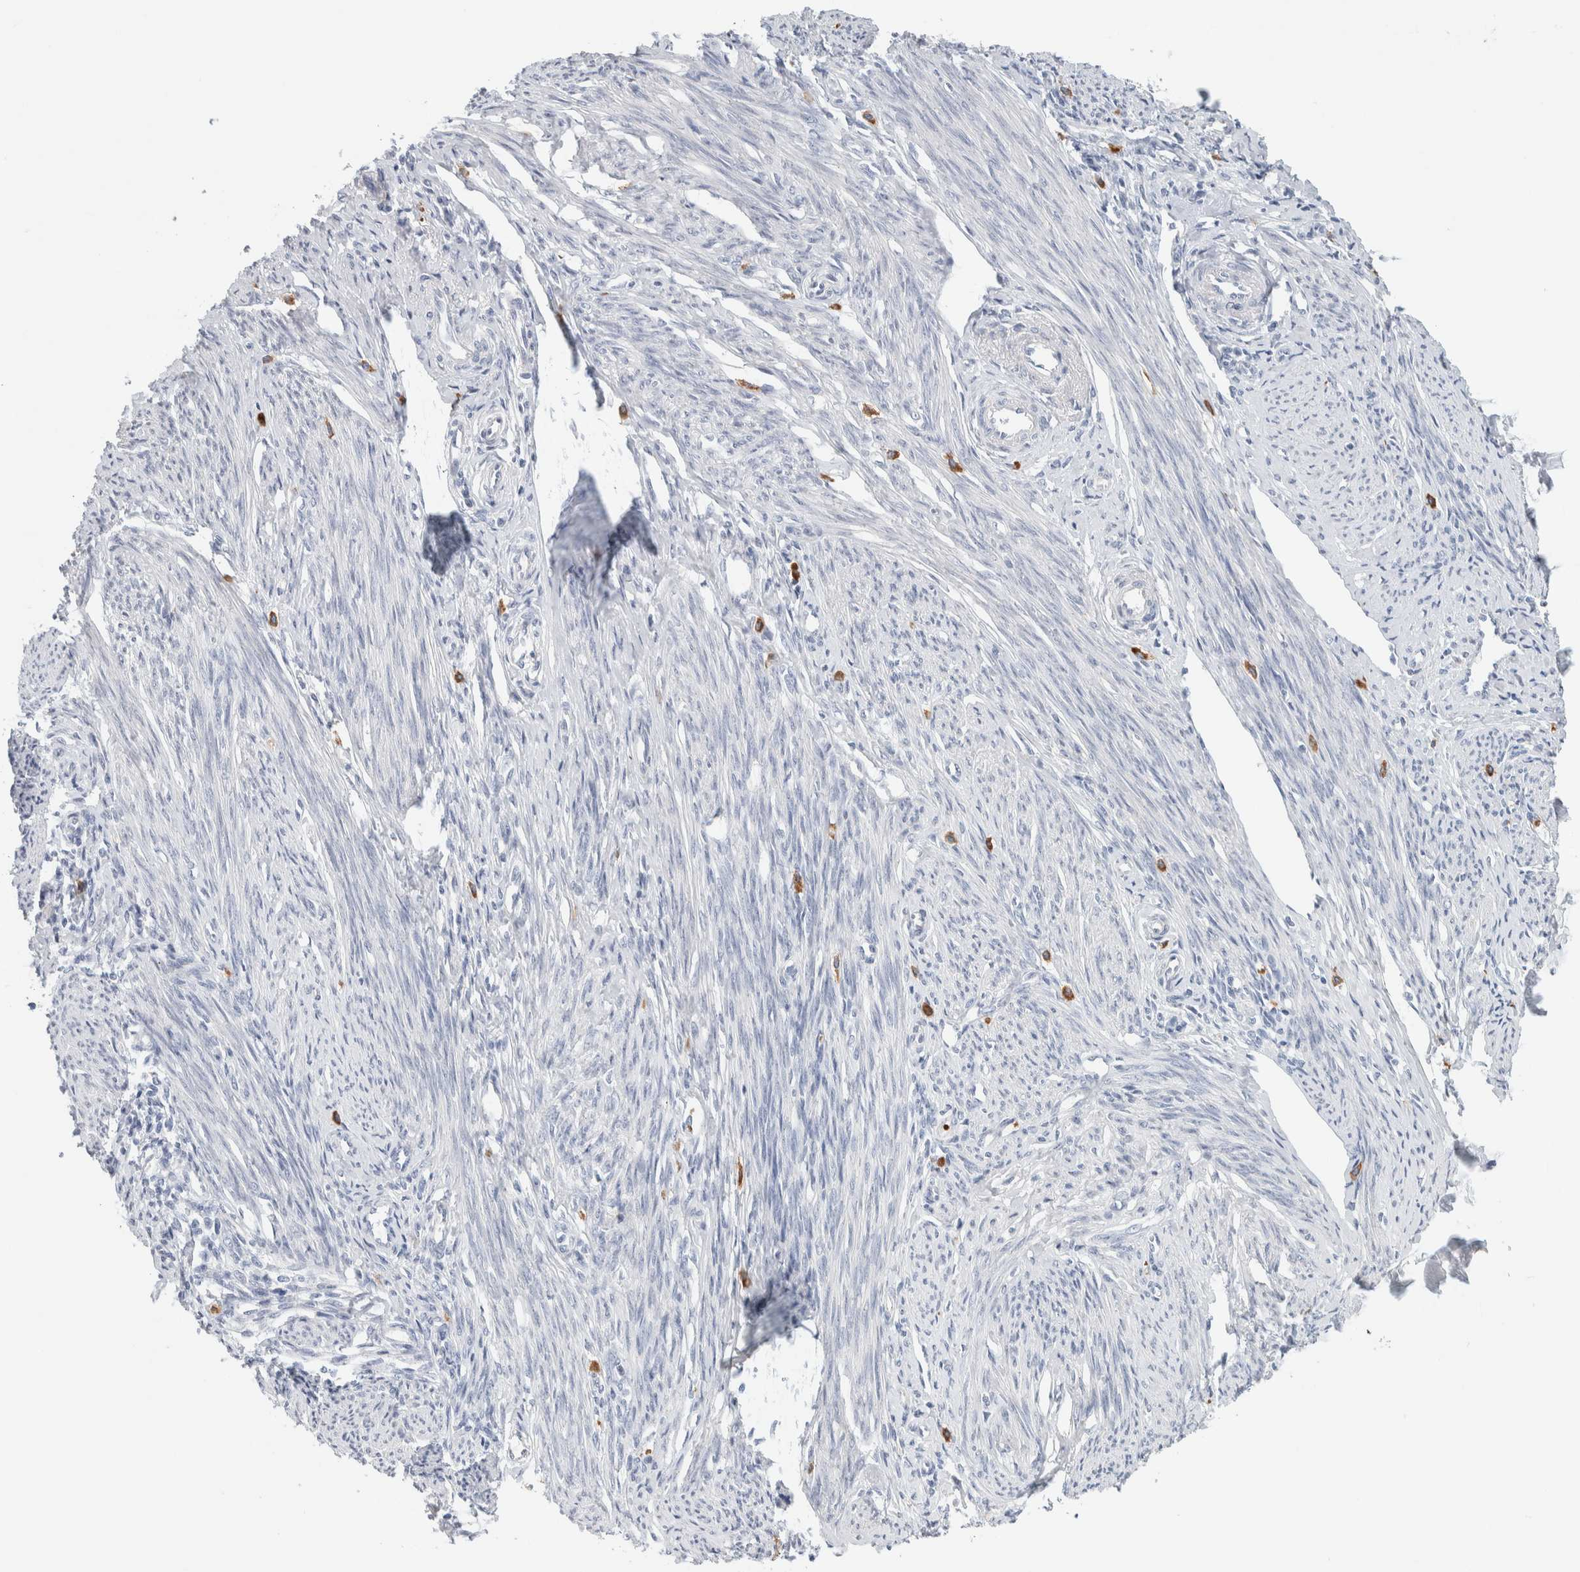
{"staining": {"intensity": "negative", "quantity": "none", "location": "none"}, "tissue": "endometrium", "cell_type": "Cells in endometrial stroma", "image_type": "normal", "snomed": [{"axis": "morphology", "description": "Normal tissue, NOS"}, {"axis": "topography", "description": "Endometrium"}], "caption": "Immunohistochemistry histopathology image of unremarkable endometrium: human endometrium stained with DAB (3,3'-diaminobenzidine) displays no significant protein positivity in cells in endometrial stroma. Brightfield microscopy of immunohistochemistry (IHC) stained with DAB (brown) and hematoxylin (blue), captured at high magnification.", "gene": "SCN2A", "patient": {"sex": "female", "age": 56}}